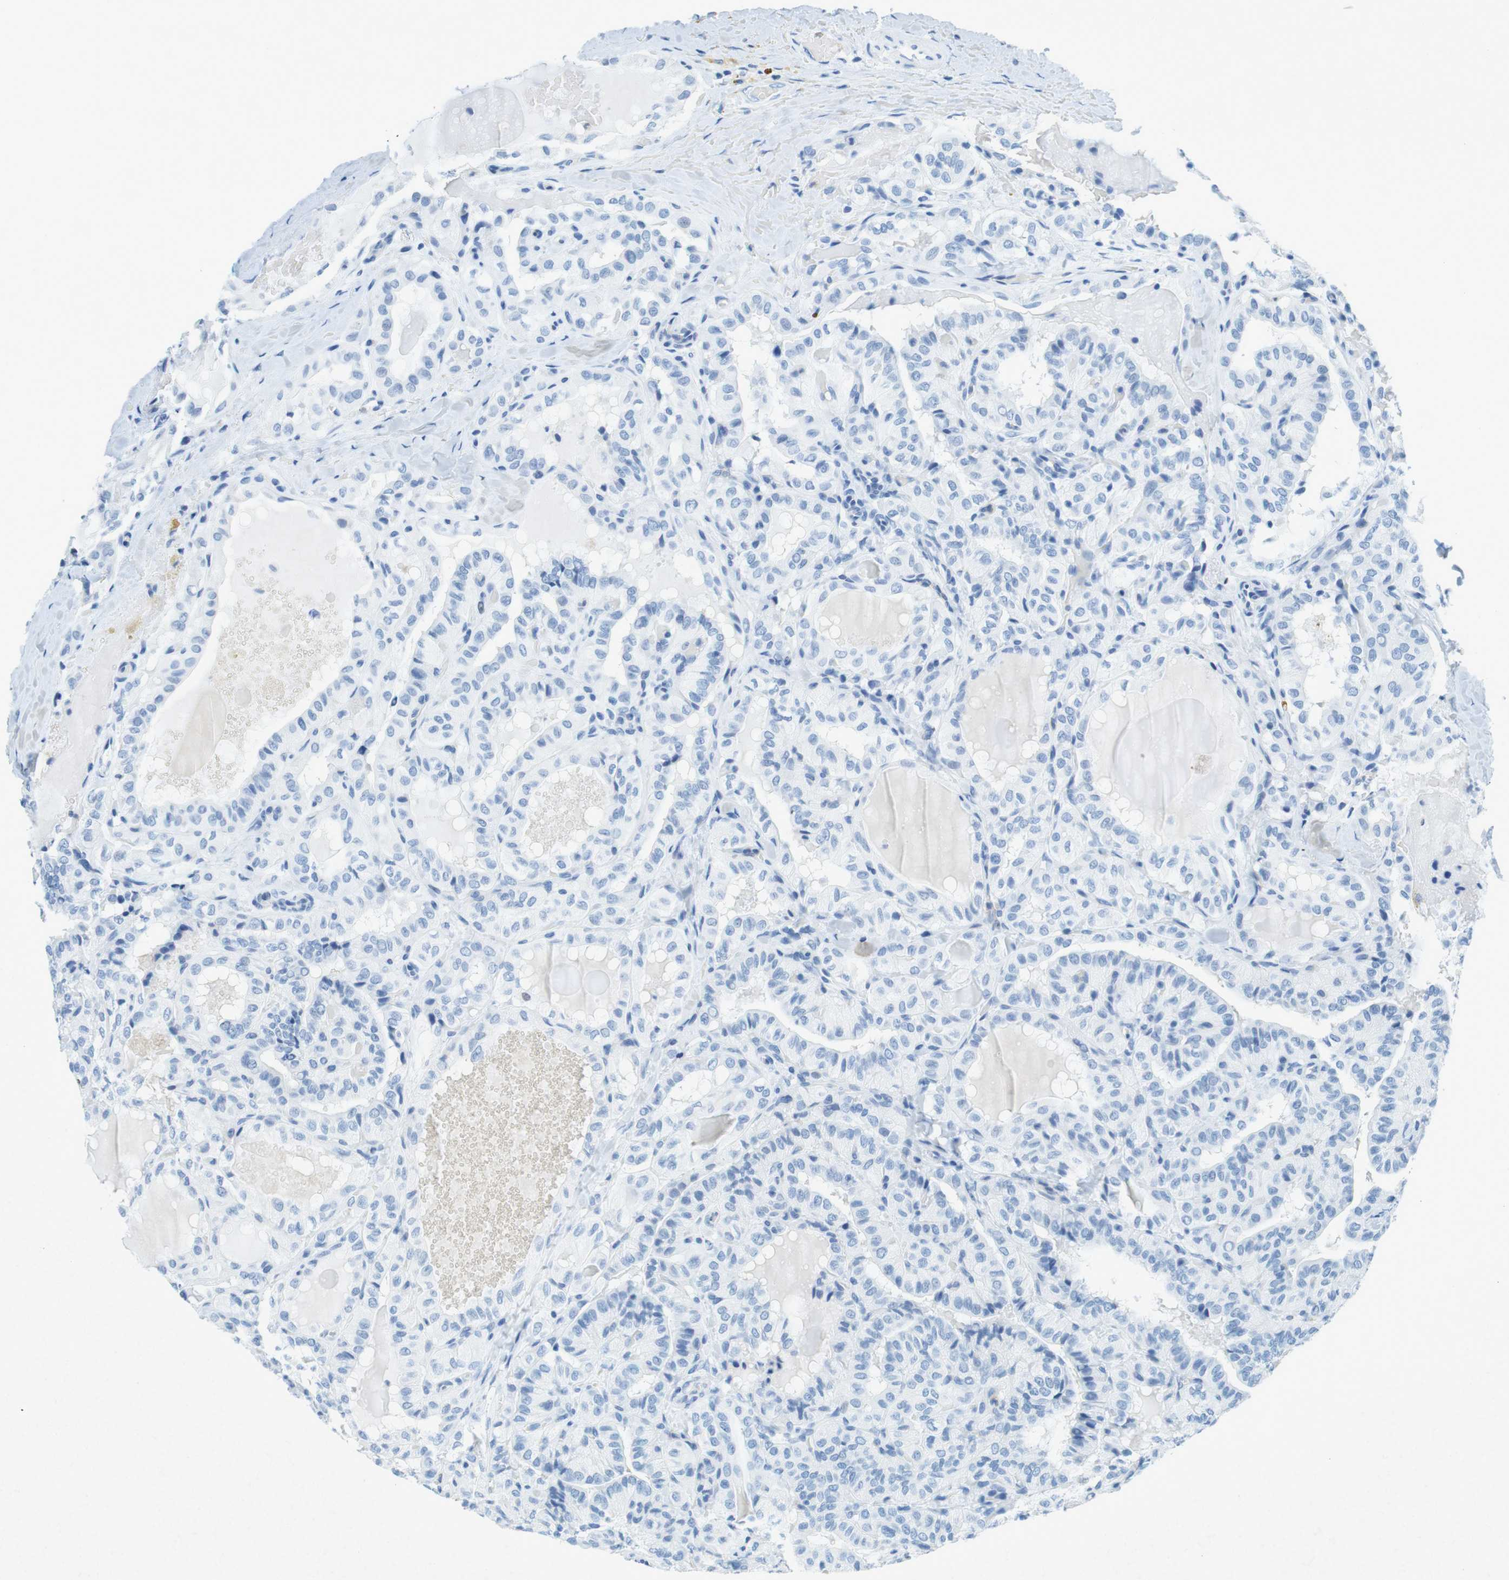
{"staining": {"intensity": "negative", "quantity": "none", "location": "none"}, "tissue": "thyroid cancer", "cell_type": "Tumor cells", "image_type": "cancer", "snomed": [{"axis": "morphology", "description": "Papillary adenocarcinoma, NOS"}, {"axis": "topography", "description": "Thyroid gland"}], "caption": "A high-resolution histopathology image shows immunohistochemistry (IHC) staining of papillary adenocarcinoma (thyroid), which shows no significant expression in tumor cells.", "gene": "CTAG1B", "patient": {"sex": "male", "age": 77}}